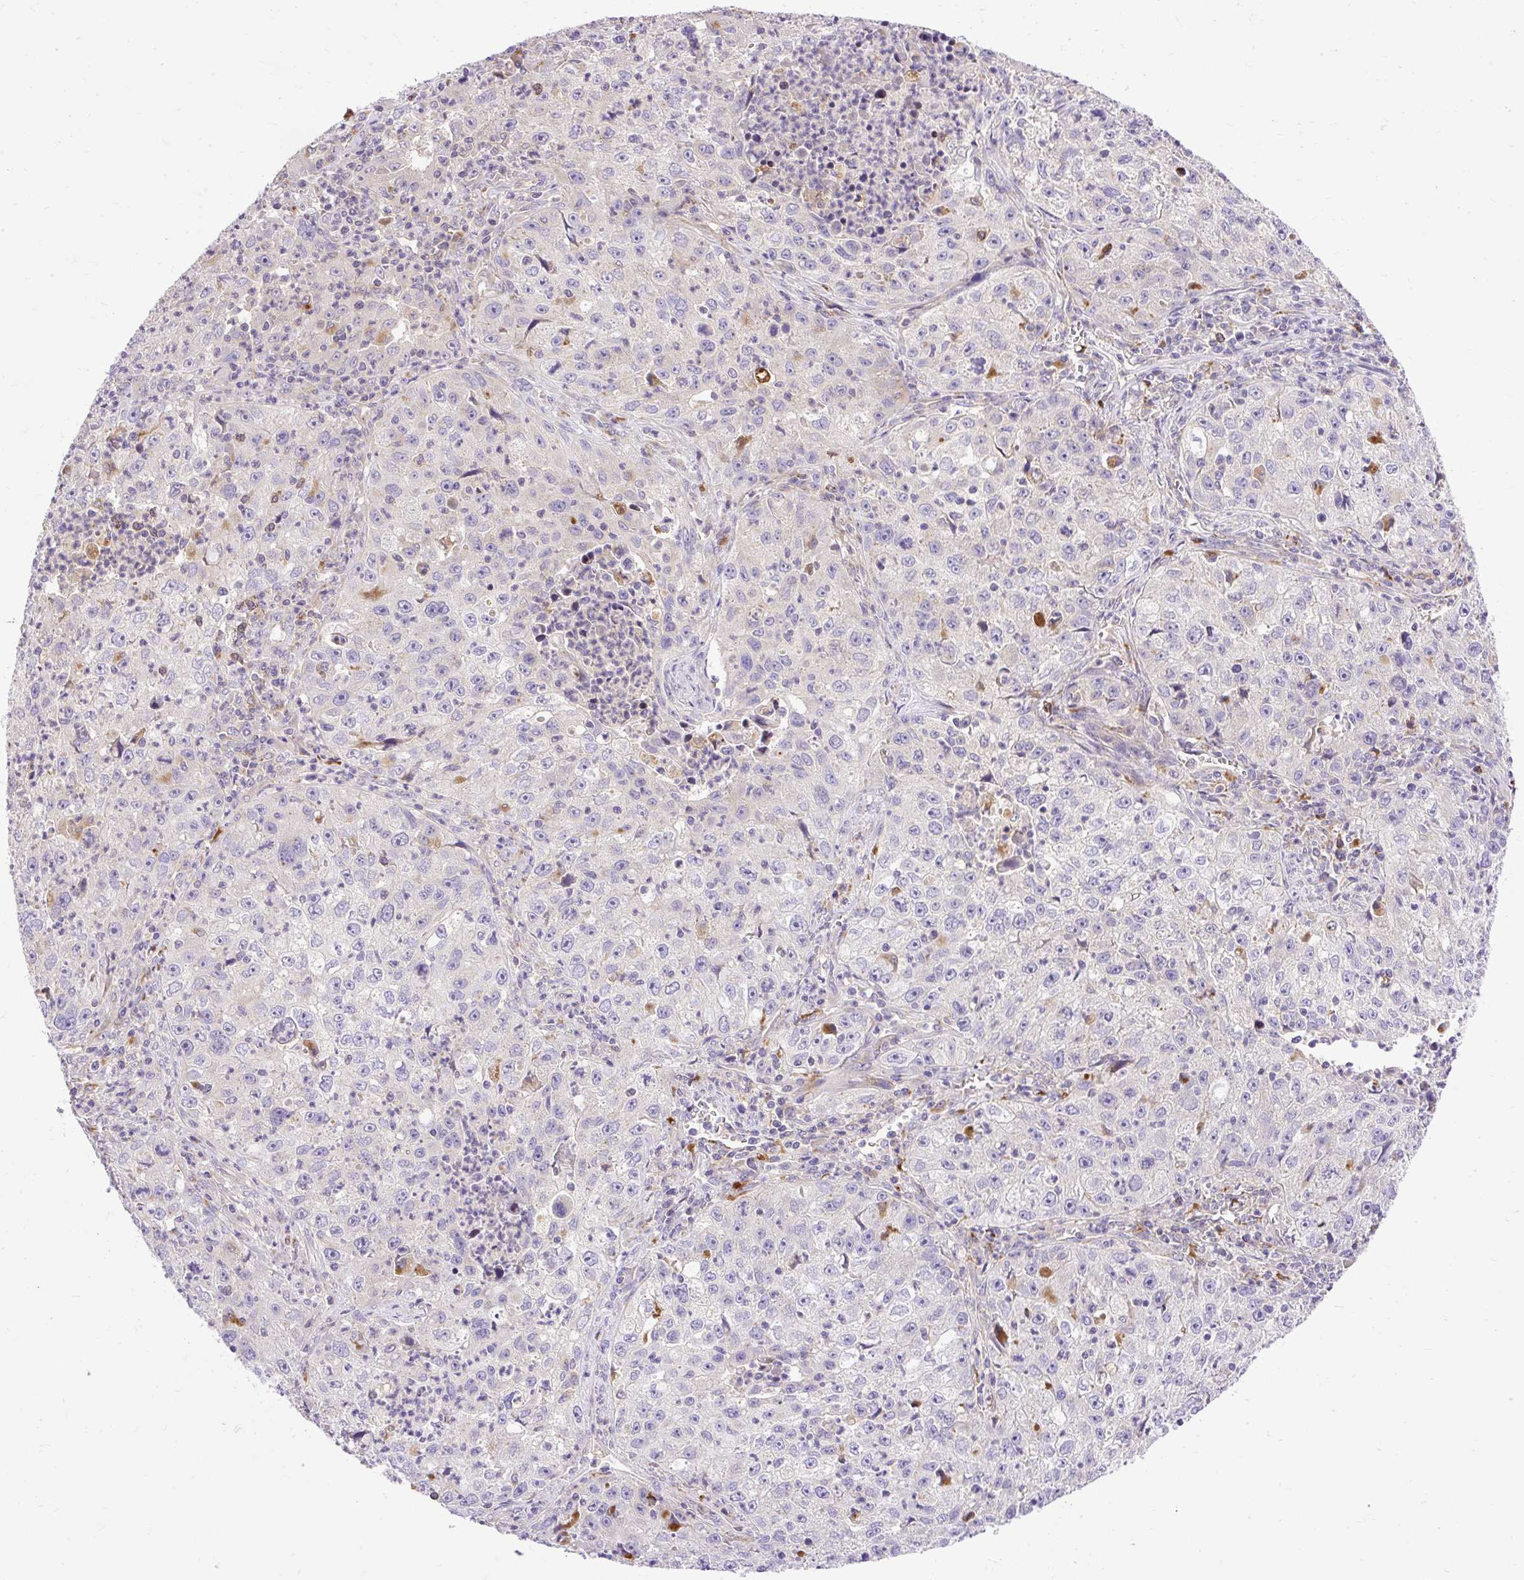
{"staining": {"intensity": "negative", "quantity": "none", "location": "none"}, "tissue": "lung cancer", "cell_type": "Tumor cells", "image_type": "cancer", "snomed": [{"axis": "morphology", "description": "Squamous cell carcinoma, NOS"}, {"axis": "topography", "description": "Lung"}], "caption": "Tumor cells are negative for brown protein staining in squamous cell carcinoma (lung).", "gene": "HEXB", "patient": {"sex": "male", "age": 71}}